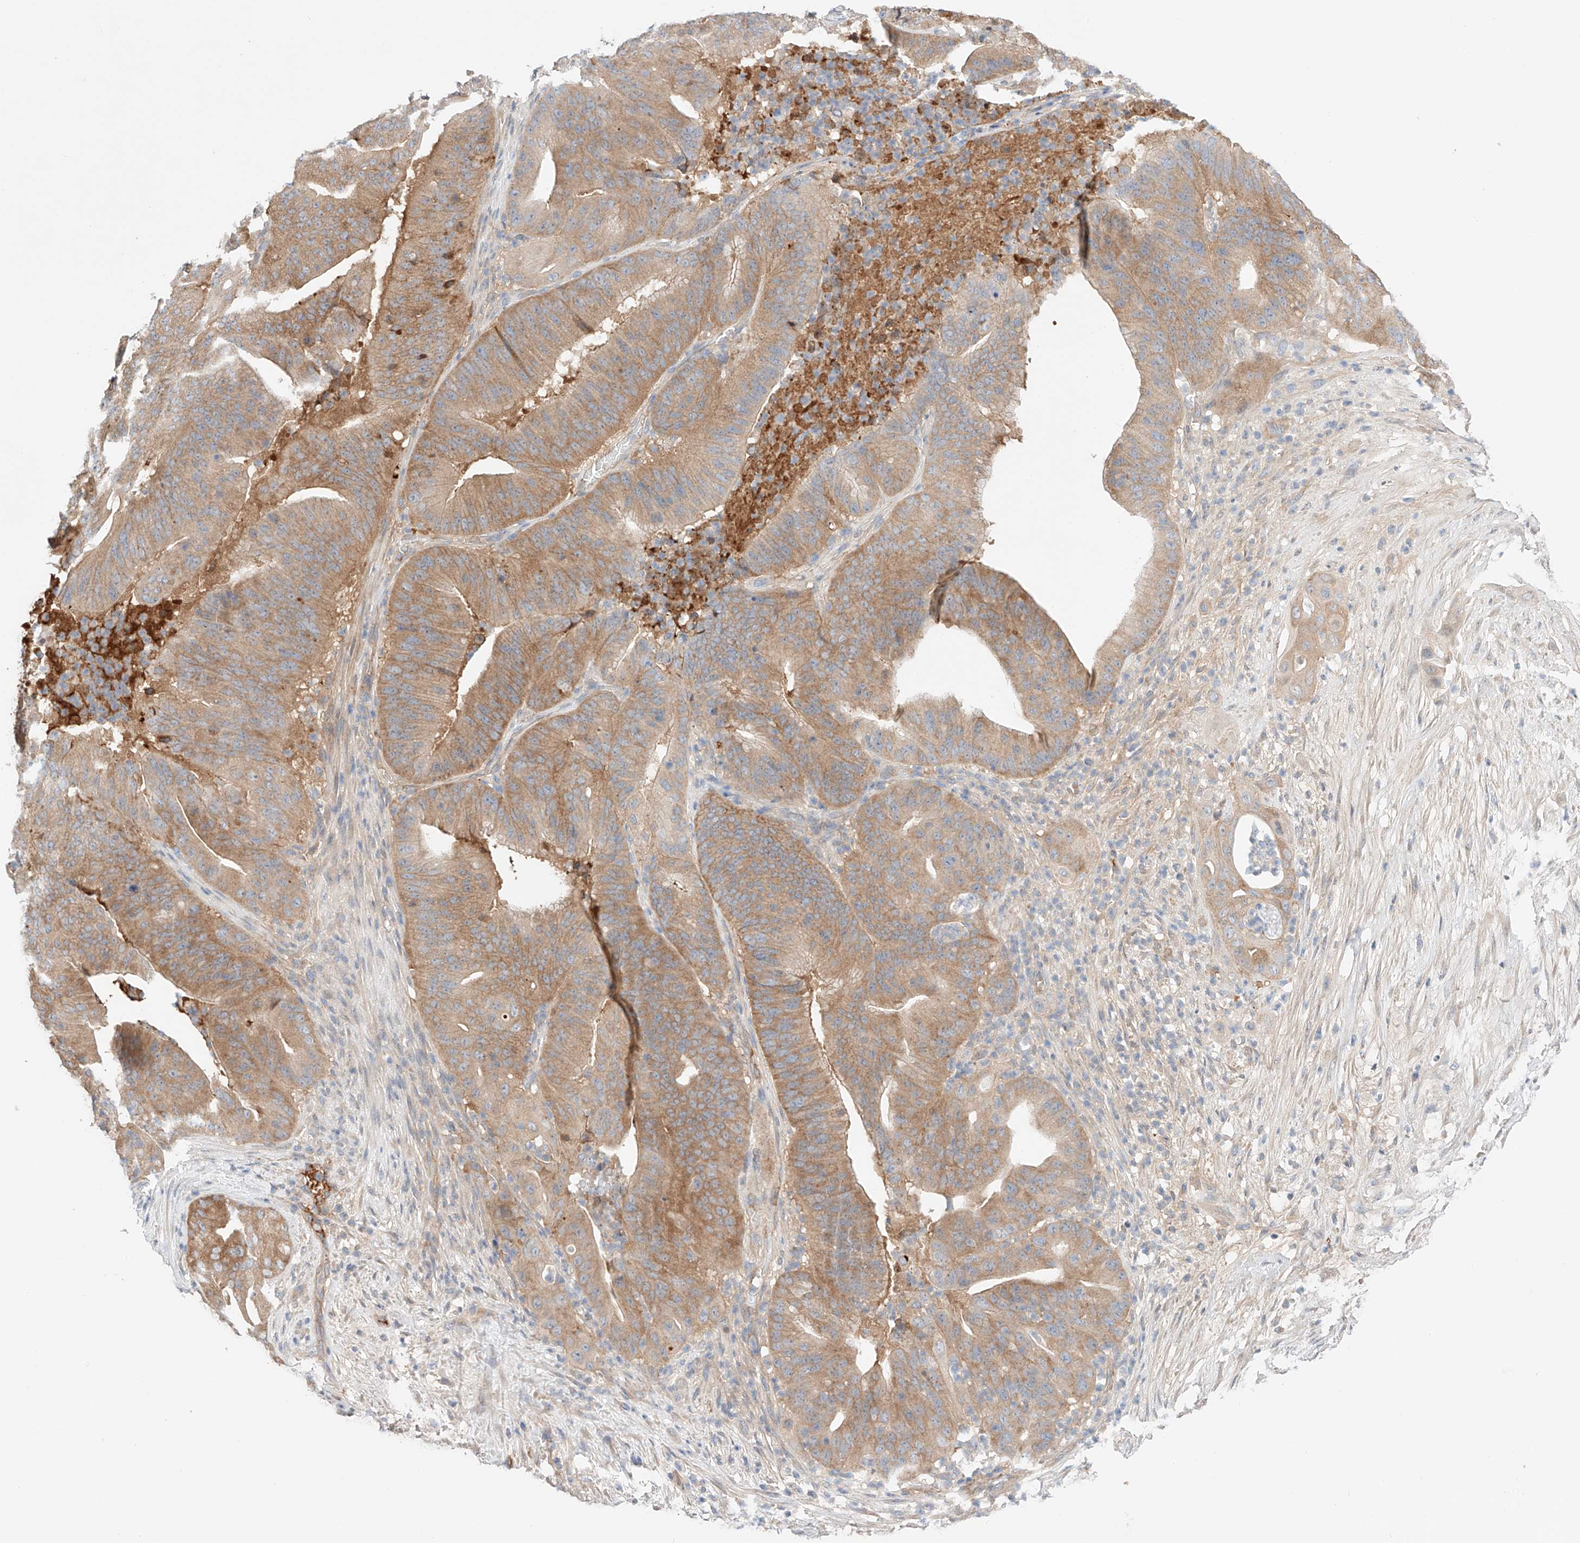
{"staining": {"intensity": "moderate", "quantity": ">75%", "location": "cytoplasmic/membranous"}, "tissue": "pancreatic cancer", "cell_type": "Tumor cells", "image_type": "cancer", "snomed": [{"axis": "morphology", "description": "Adenocarcinoma, NOS"}, {"axis": "topography", "description": "Pancreas"}], "caption": "DAB immunohistochemical staining of pancreatic cancer (adenocarcinoma) exhibits moderate cytoplasmic/membranous protein expression in about >75% of tumor cells.", "gene": "PGGT1B", "patient": {"sex": "female", "age": 77}}